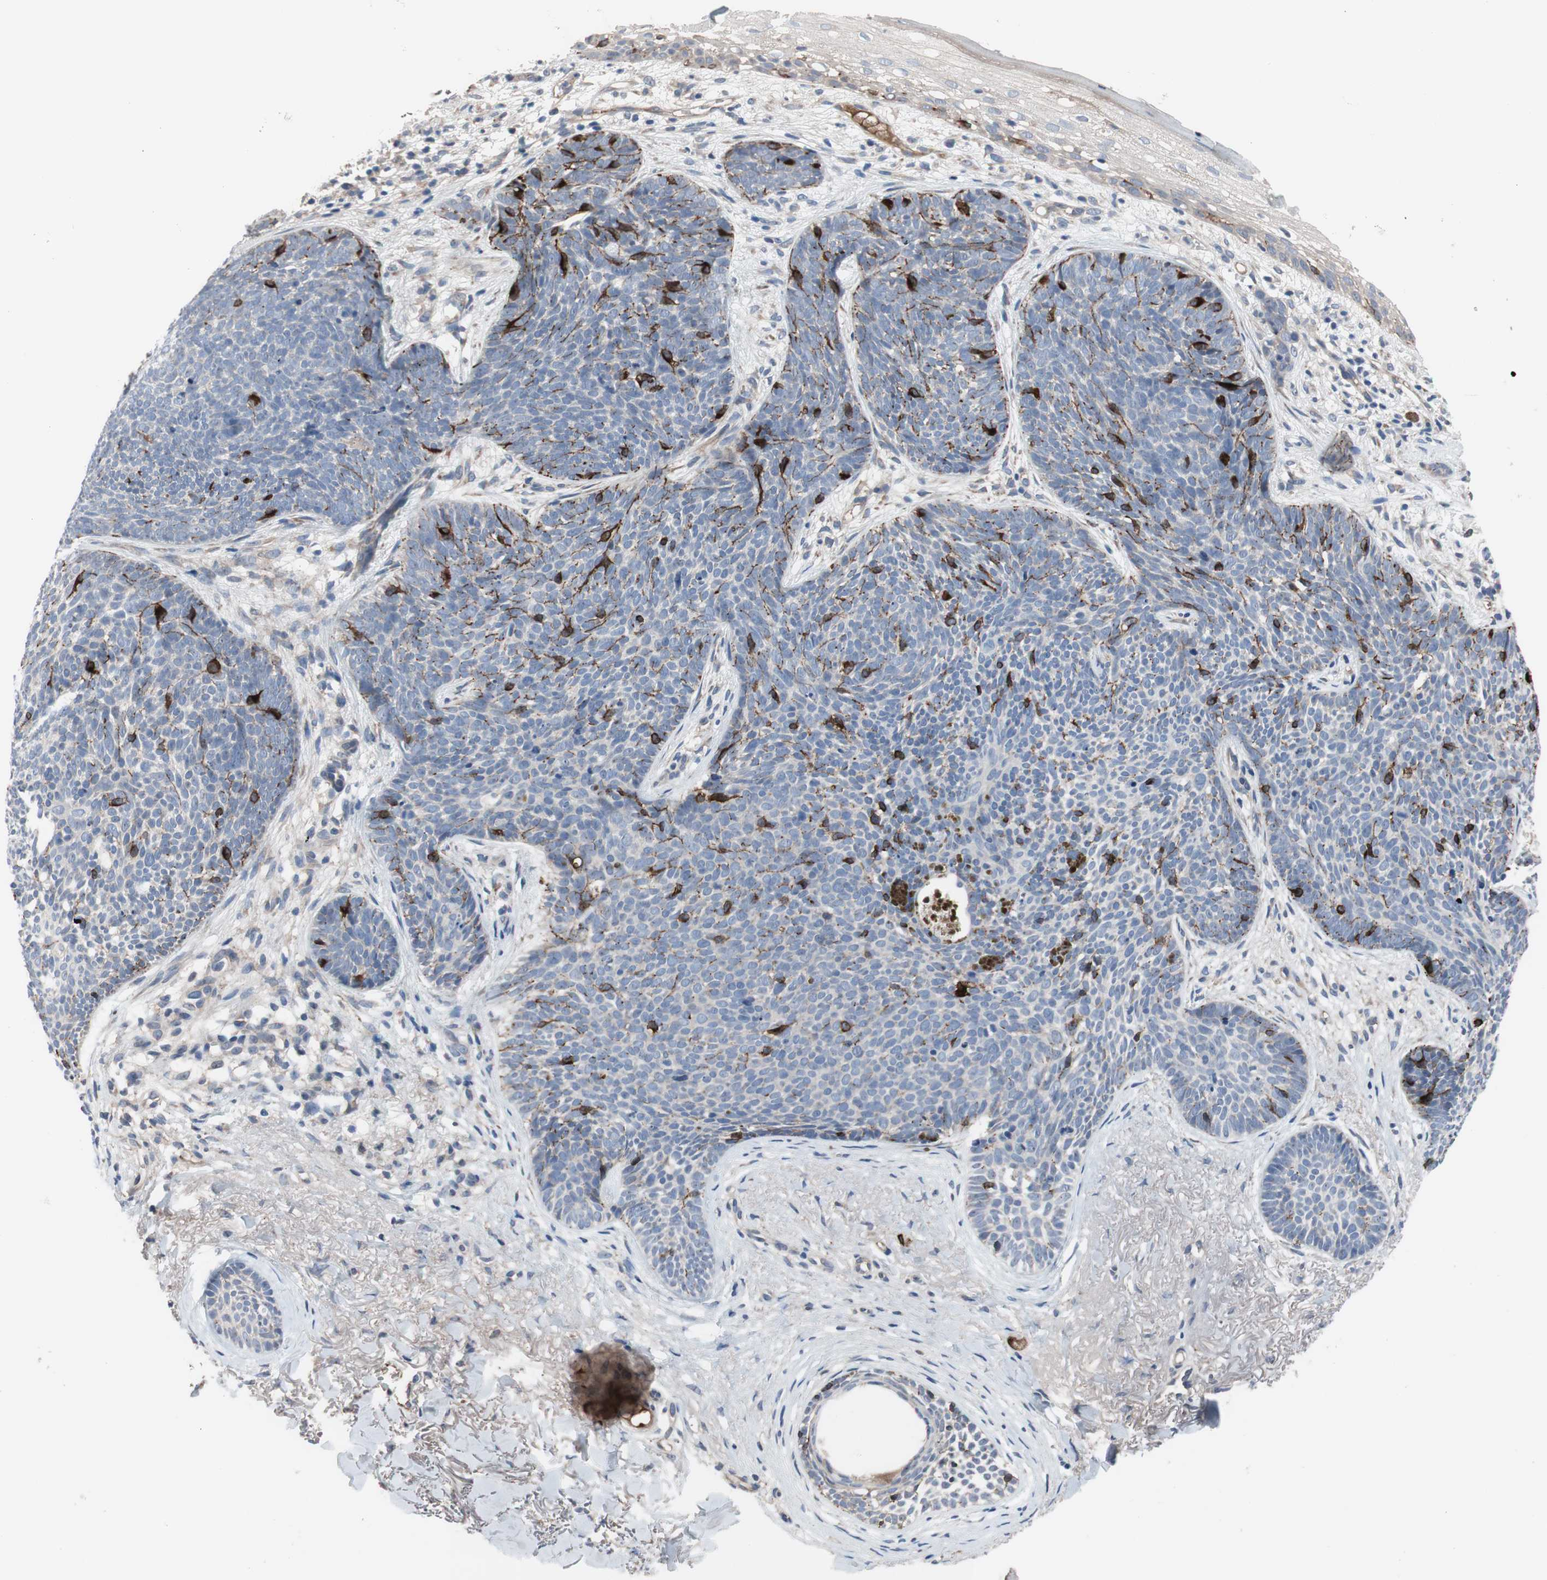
{"staining": {"intensity": "negative", "quantity": "none", "location": "none"}, "tissue": "skin cancer", "cell_type": "Tumor cells", "image_type": "cancer", "snomed": [{"axis": "morphology", "description": "Basal cell carcinoma"}, {"axis": "topography", "description": "Skin"}], "caption": "Skin cancer (basal cell carcinoma) was stained to show a protein in brown. There is no significant positivity in tumor cells.", "gene": "KANSL1", "patient": {"sex": "female", "age": 70}}